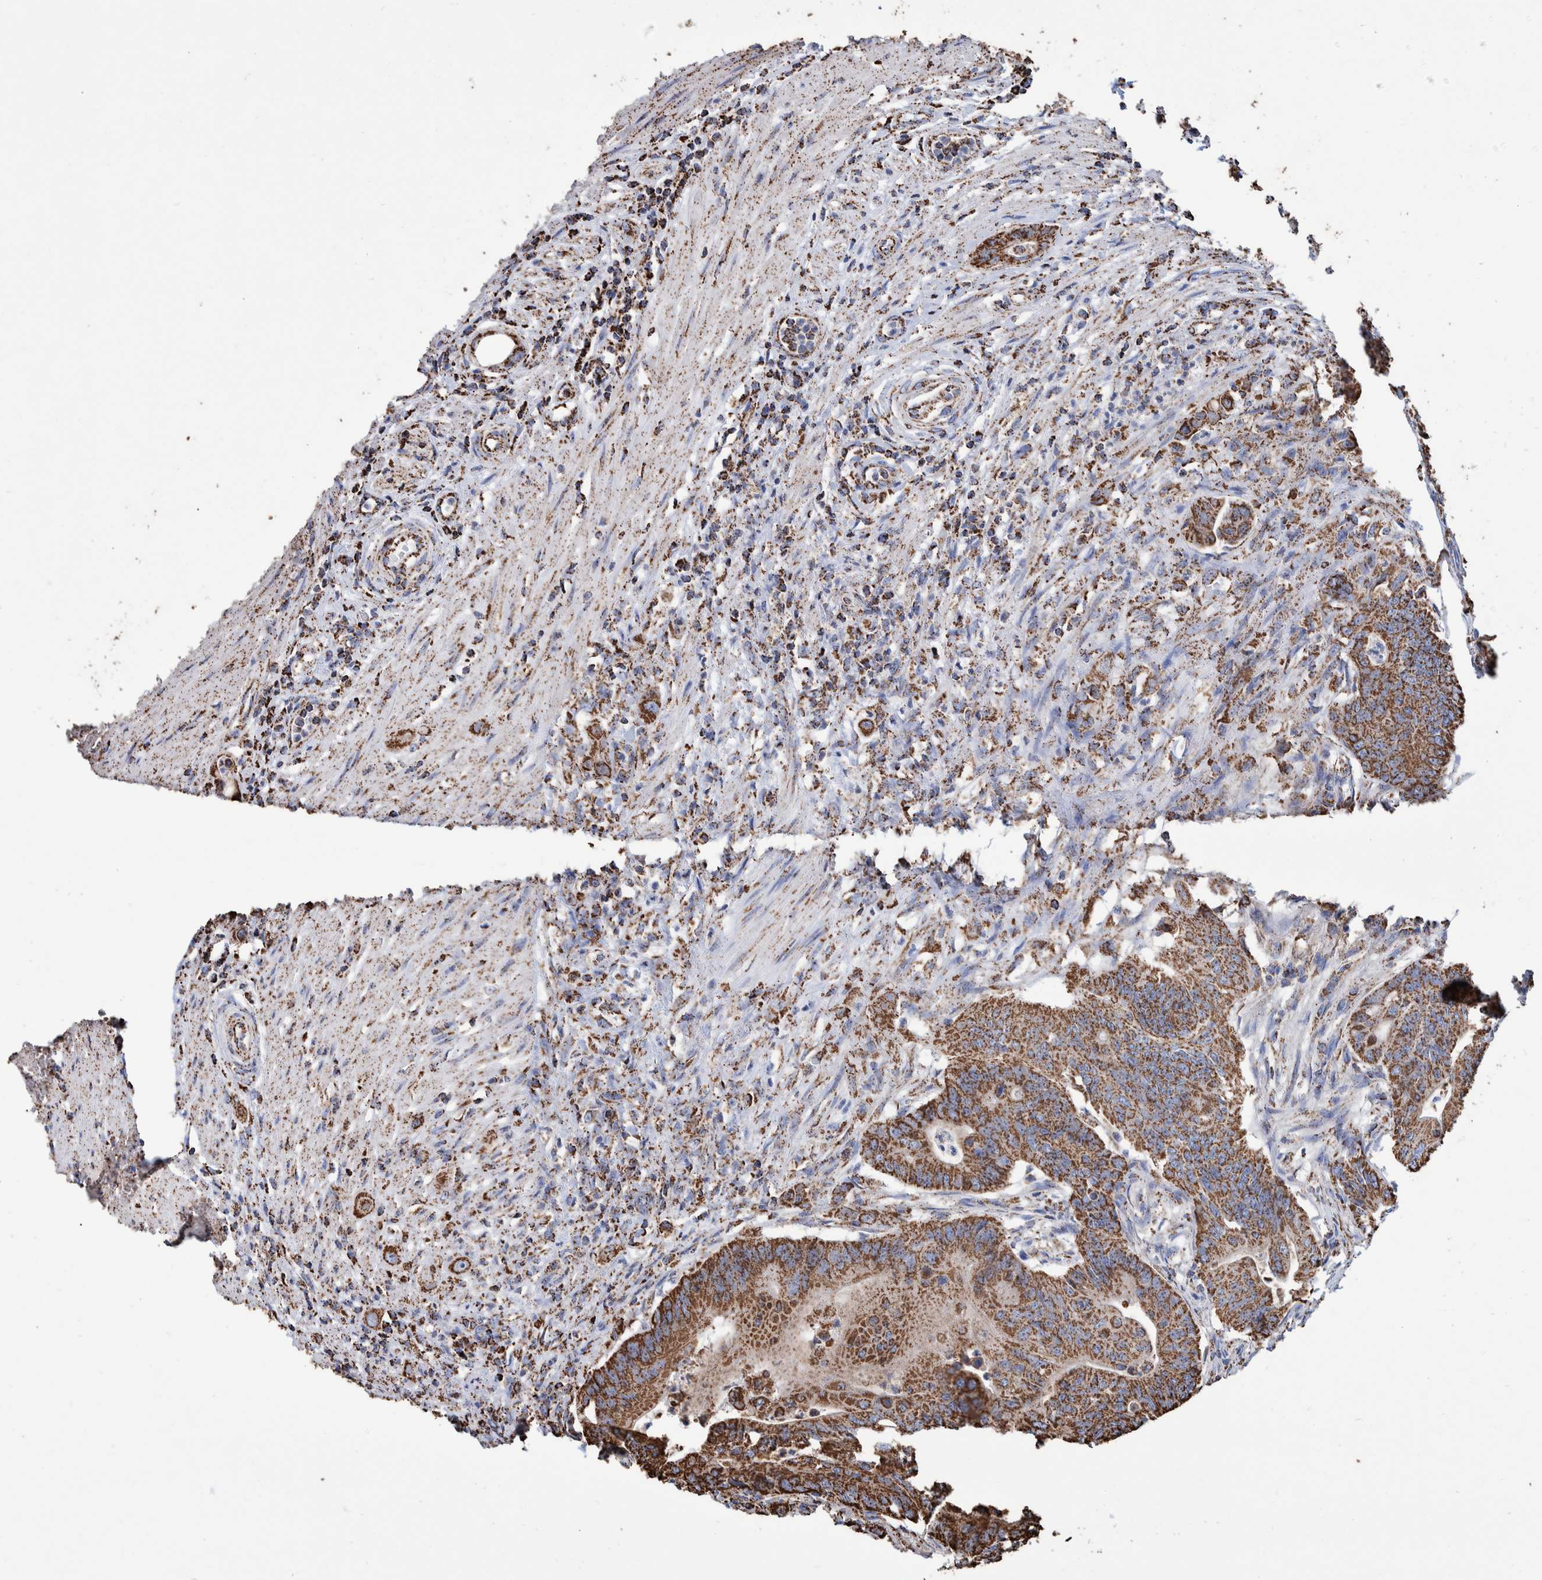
{"staining": {"intensity": "strong", "quantity": ">75%", "location": "cytoplasmic/membranous"}, "tissue": "colorectal cancer", "cell_type": "Tumor cells", "image_type": "cancer", "snomed": [{"axis": "morphology", "description": "Adenoma, NOS"}, {"axis": "morphology", "description": "Adenocarcinoma, NOS"}, {"axis": "topography", "description": "Colon"}], "caption": "Strong cytoplasmic/membranous positivity for a protein is present in approximately >75% of tumor cells of adenocarcinoma (colorectal) using immunohistochemistry (IHC).", "gene": "VPS26C", "patient": {"sex": "male", "age": 79}}